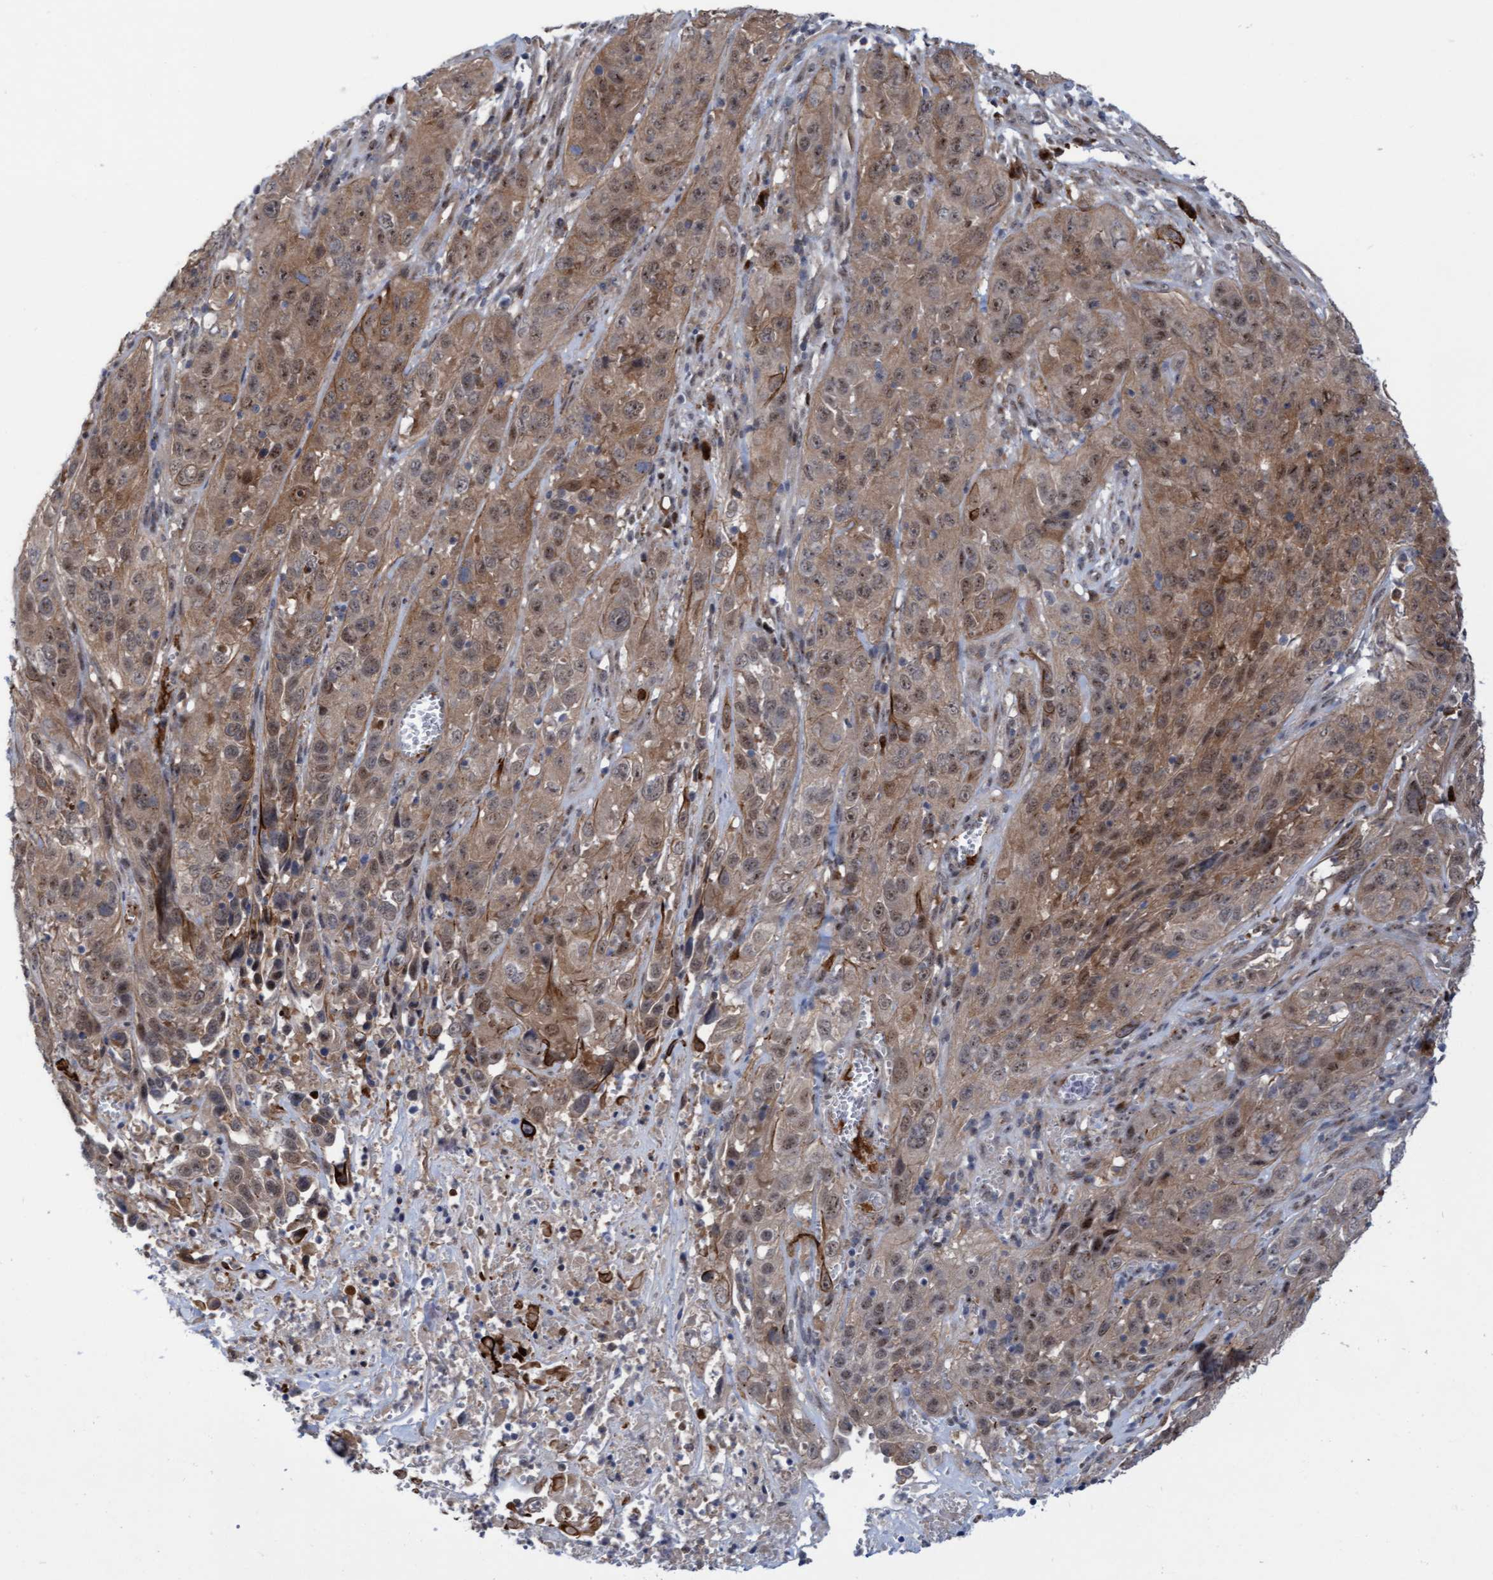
{"staining": {"intensity": "moderate", "quantity": ">75%", "location": "cytoplasmic/membranous,nuclear"}, "tissue": "cervical cancer", "cell_type": "Tumor cells", "image_type": "cancer", "snomed": [{"axis": "morphology", "description": "Squamous cell carcinoma, NOS"}, {"axis": "topography", "description": "Cervix"}], "caption": "Immunohistochemical staining of human cervical cancer (squamous cell carcinoma) demonstrates moderate cytoplasmic/membranous and nuclear protein staining in about >75% of tumor cells.", "gene": "RAP1GAP2", "patient": {"sex": "female", "age": 32}}